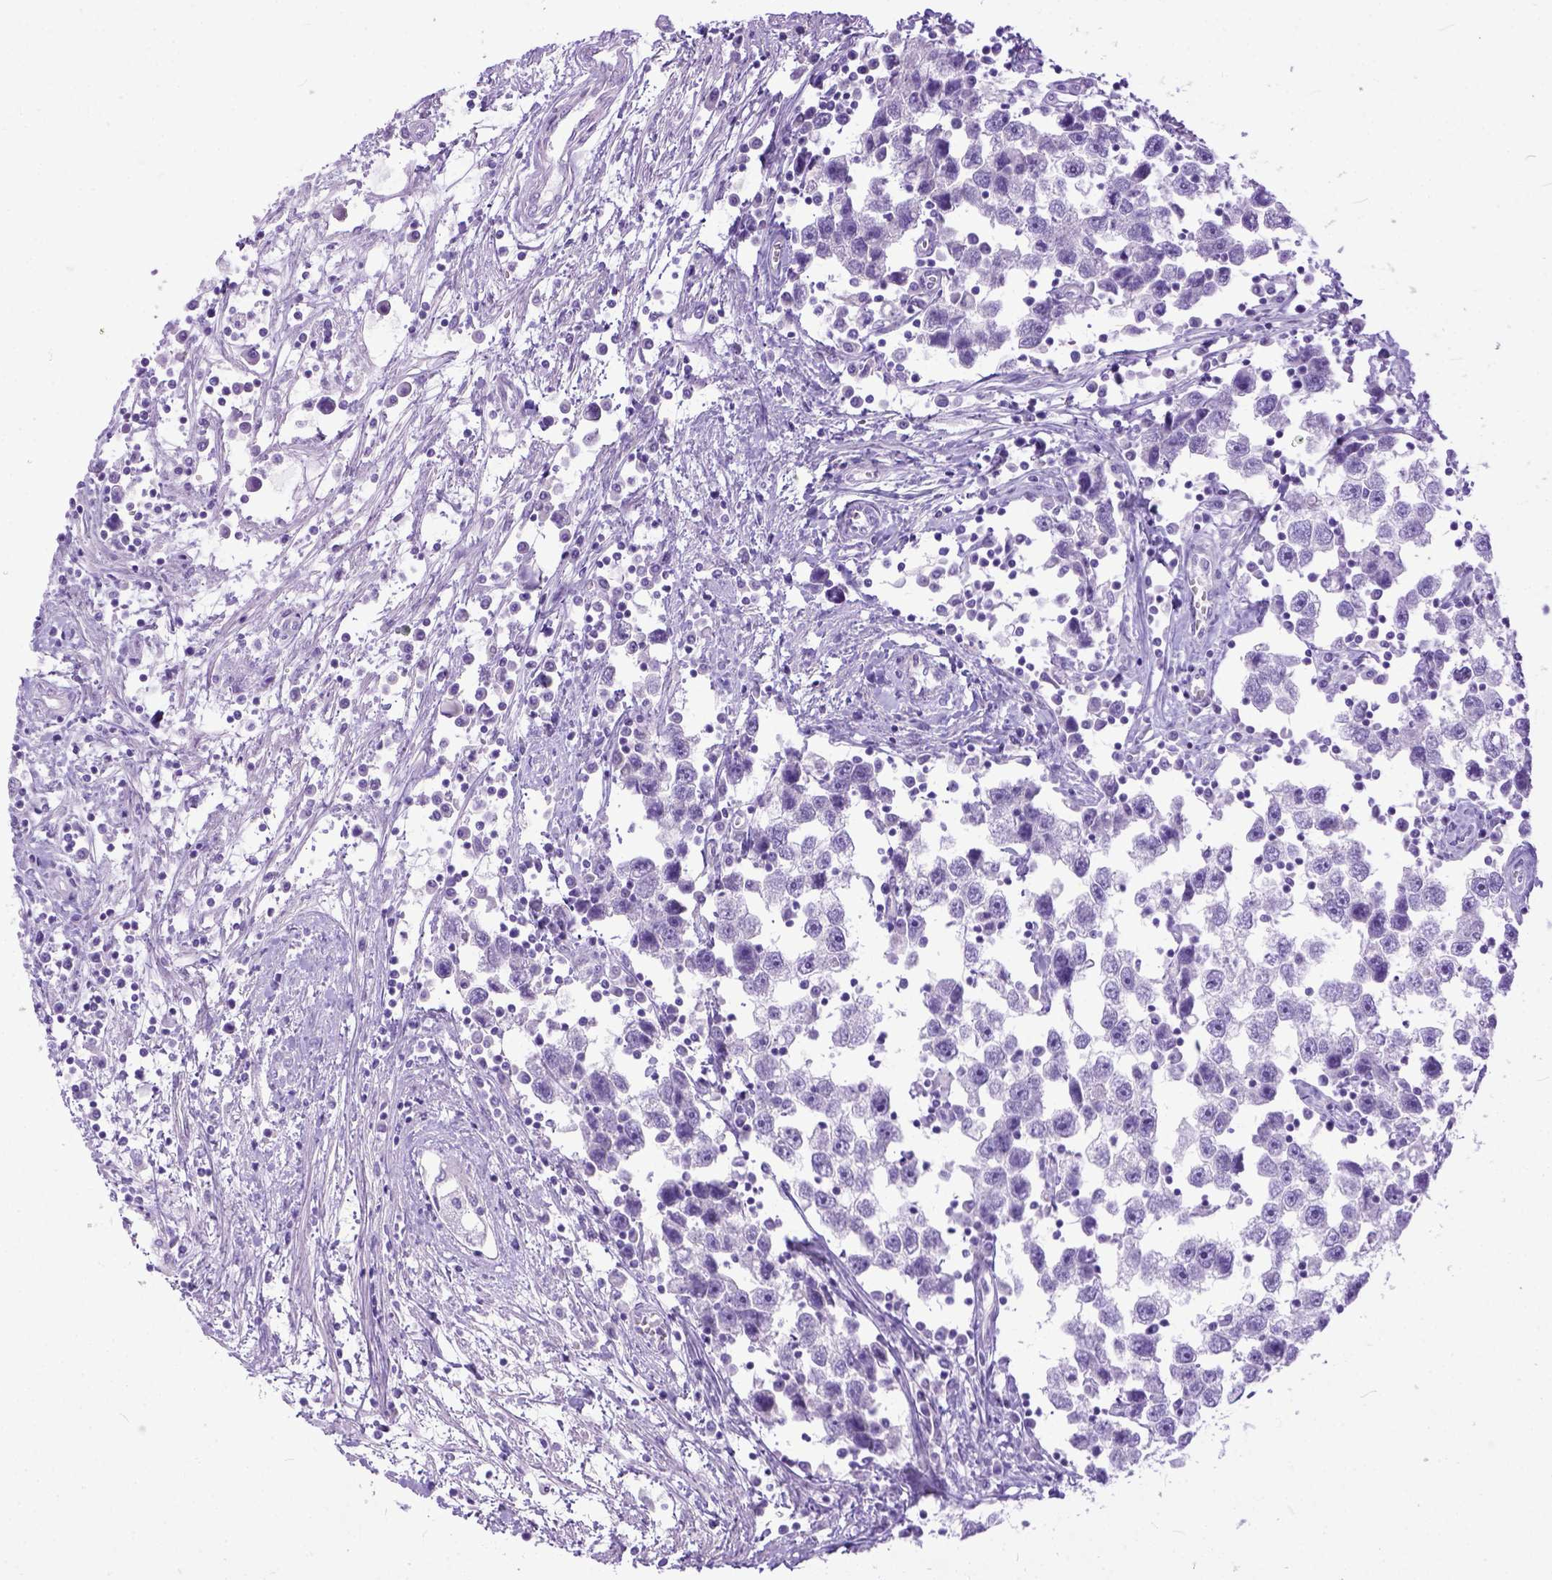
{"staining": {"intensity": "negative", "quantity": "none", "location": "none"}, "tissue": "testis cancer", "cell_type": "Tumor cells", "image_type": "cancer", "snomed": [{"axis": "morphology", "description": "Seminoma, NOS"}, {"axis": "topography", "description": "Testis"}], "caption": "Human testis seminoma stained for a protein using immunohistochemistry reveals no positivity in tumor cells.", "gene": "PPL", "patient": {"sex": "male", "age": 30}}